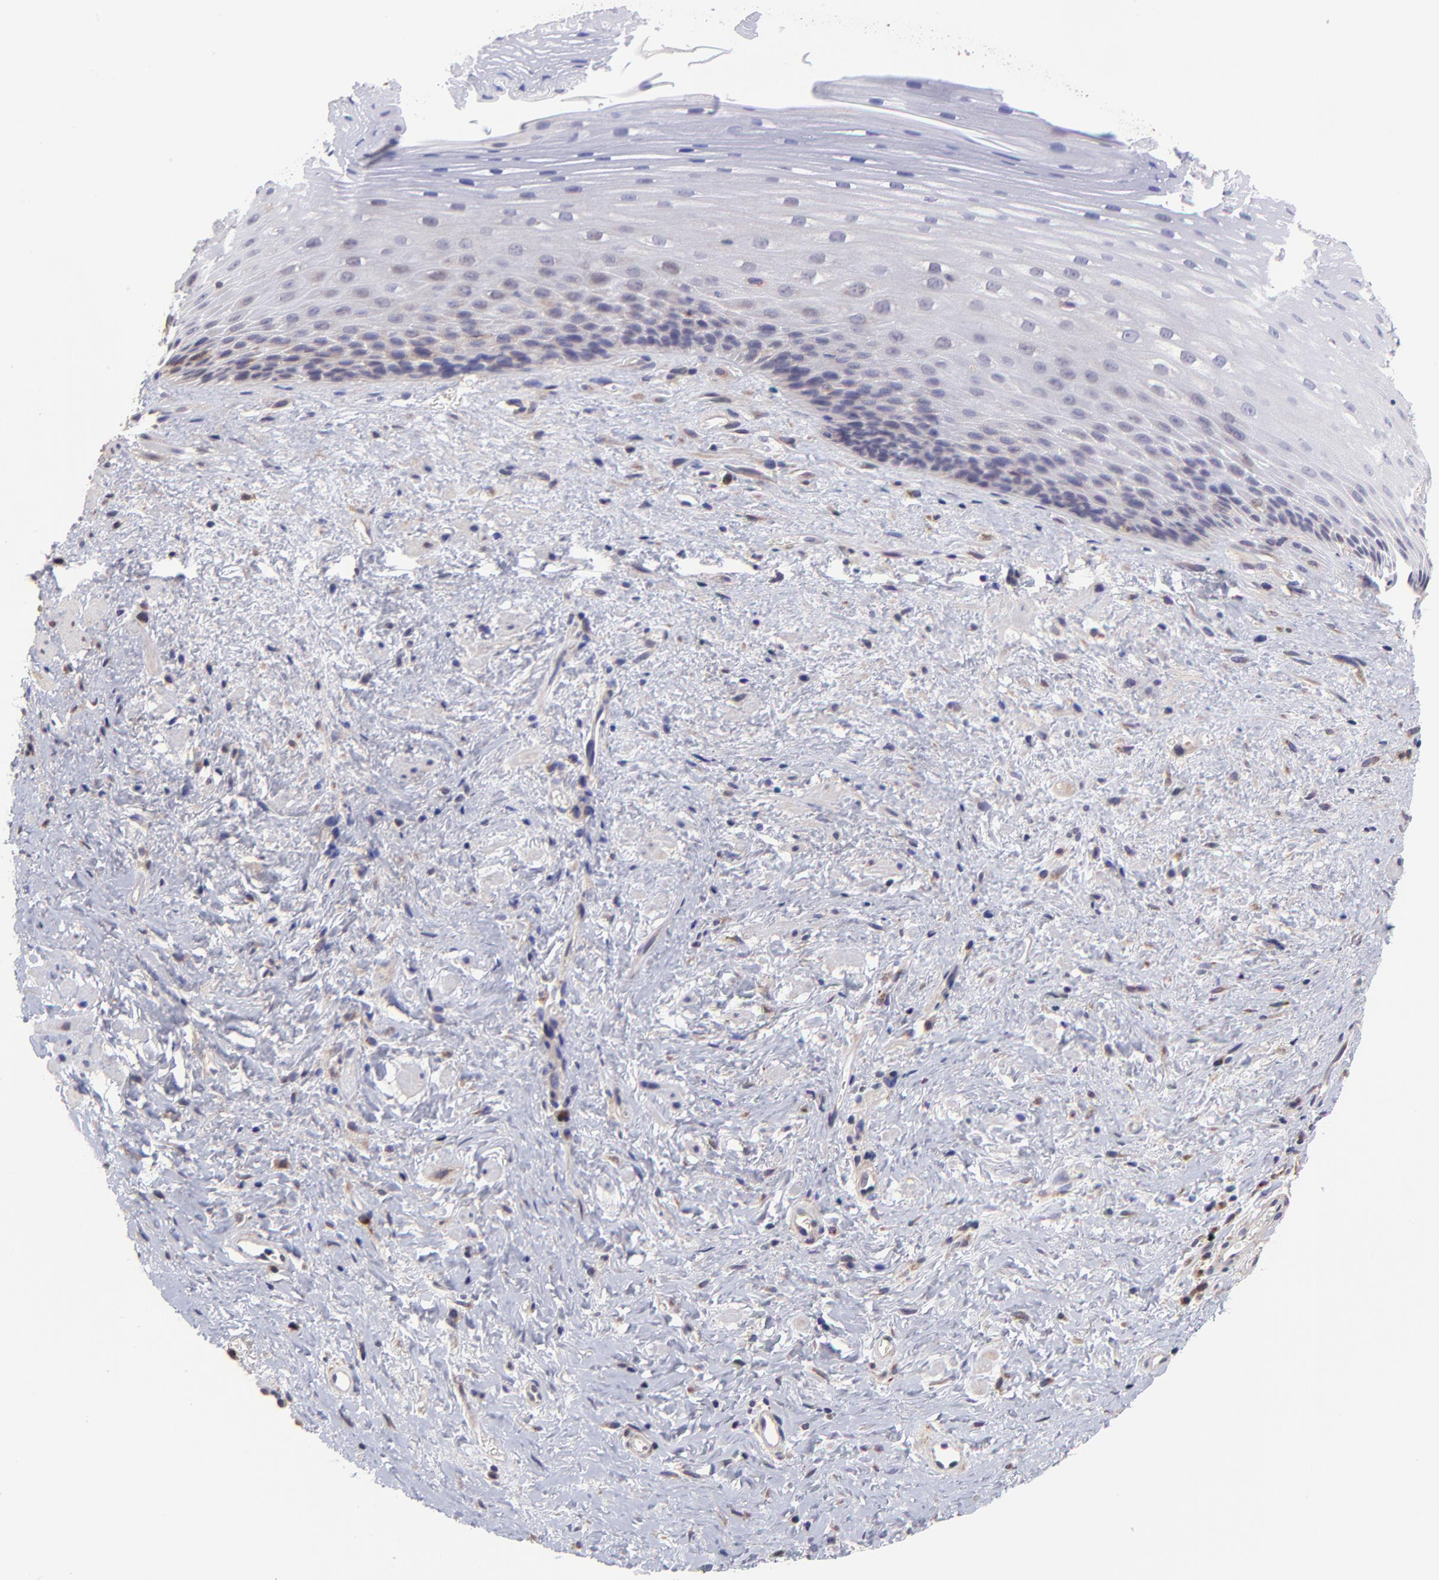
{"staining": {"intensity": "weak", "quantity": "<25%", "location": "cytoplasmic/membranous"}, "tissue": "esophagus", "cell_type": "Squamous epithelial cells", "image_type": "normal", "snomed": [{"axis": "morphology", "description": "Normal tissue, NOS"}, {"axis": "topography", "description": "Esophagus"}], "caption": "DAB immunohistochemical staining of benign esophagus exhibits no significant positivity in squamous epithelial cells.", "gene": "NSF", "patient": {"sex": "female", "age": 70}}